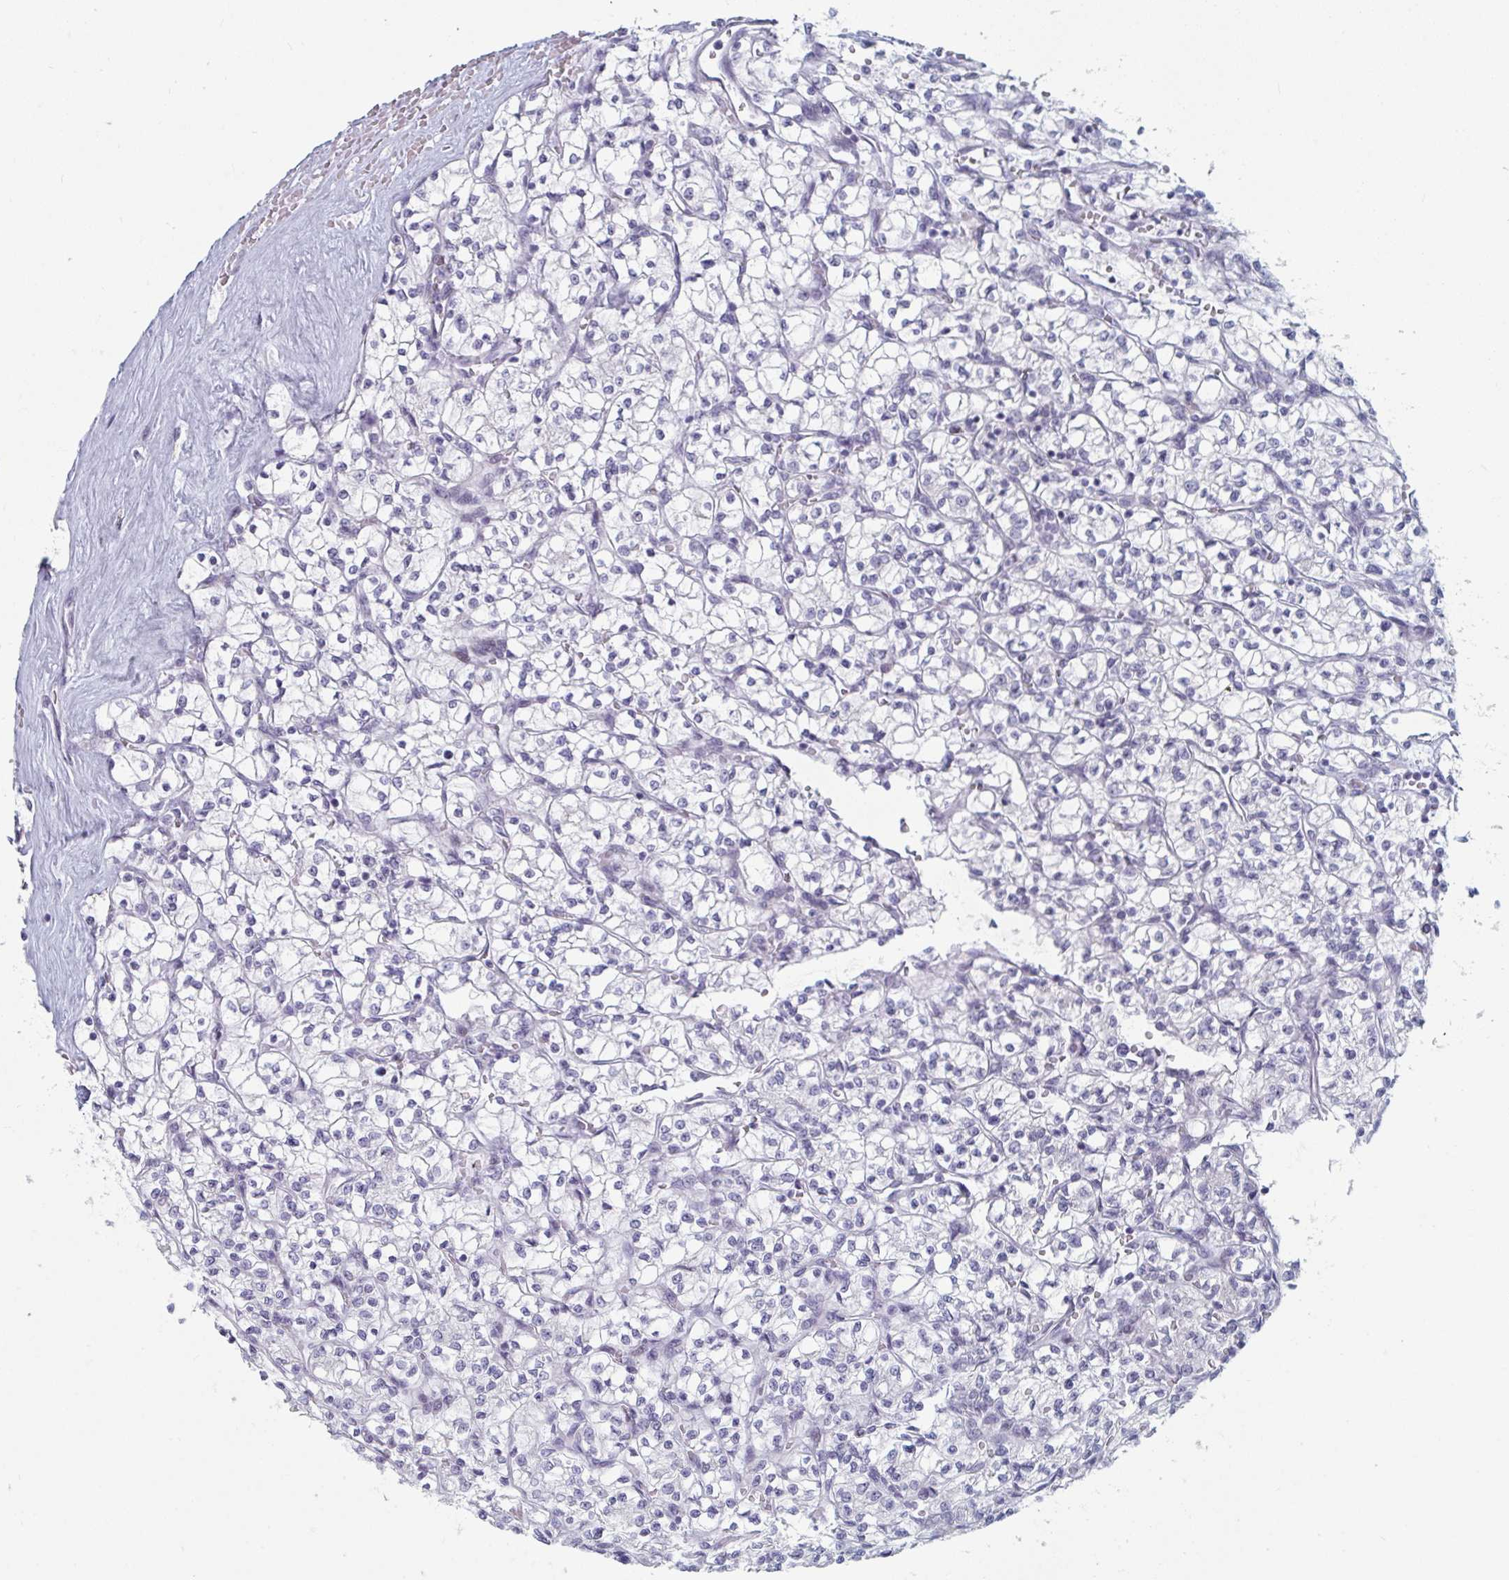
{"staining": {"intensity": "negative", "quantity": "none", "location": "none"}, "tissue": "renal cancer", "cell_type": "Tumor cells", "image_type": "cancer", "snomed": [{"axis": "morphology", "description": "Adenocarcinoma, NOS"}, {"axis": "topography", "description": "Kidney"}], "caption": "Renal cancer was stained to show a protein in brown. There is no significant expression in tumor cells.", "gene": "NR1H2", "patient": {"sex": "female", "age": 64}}